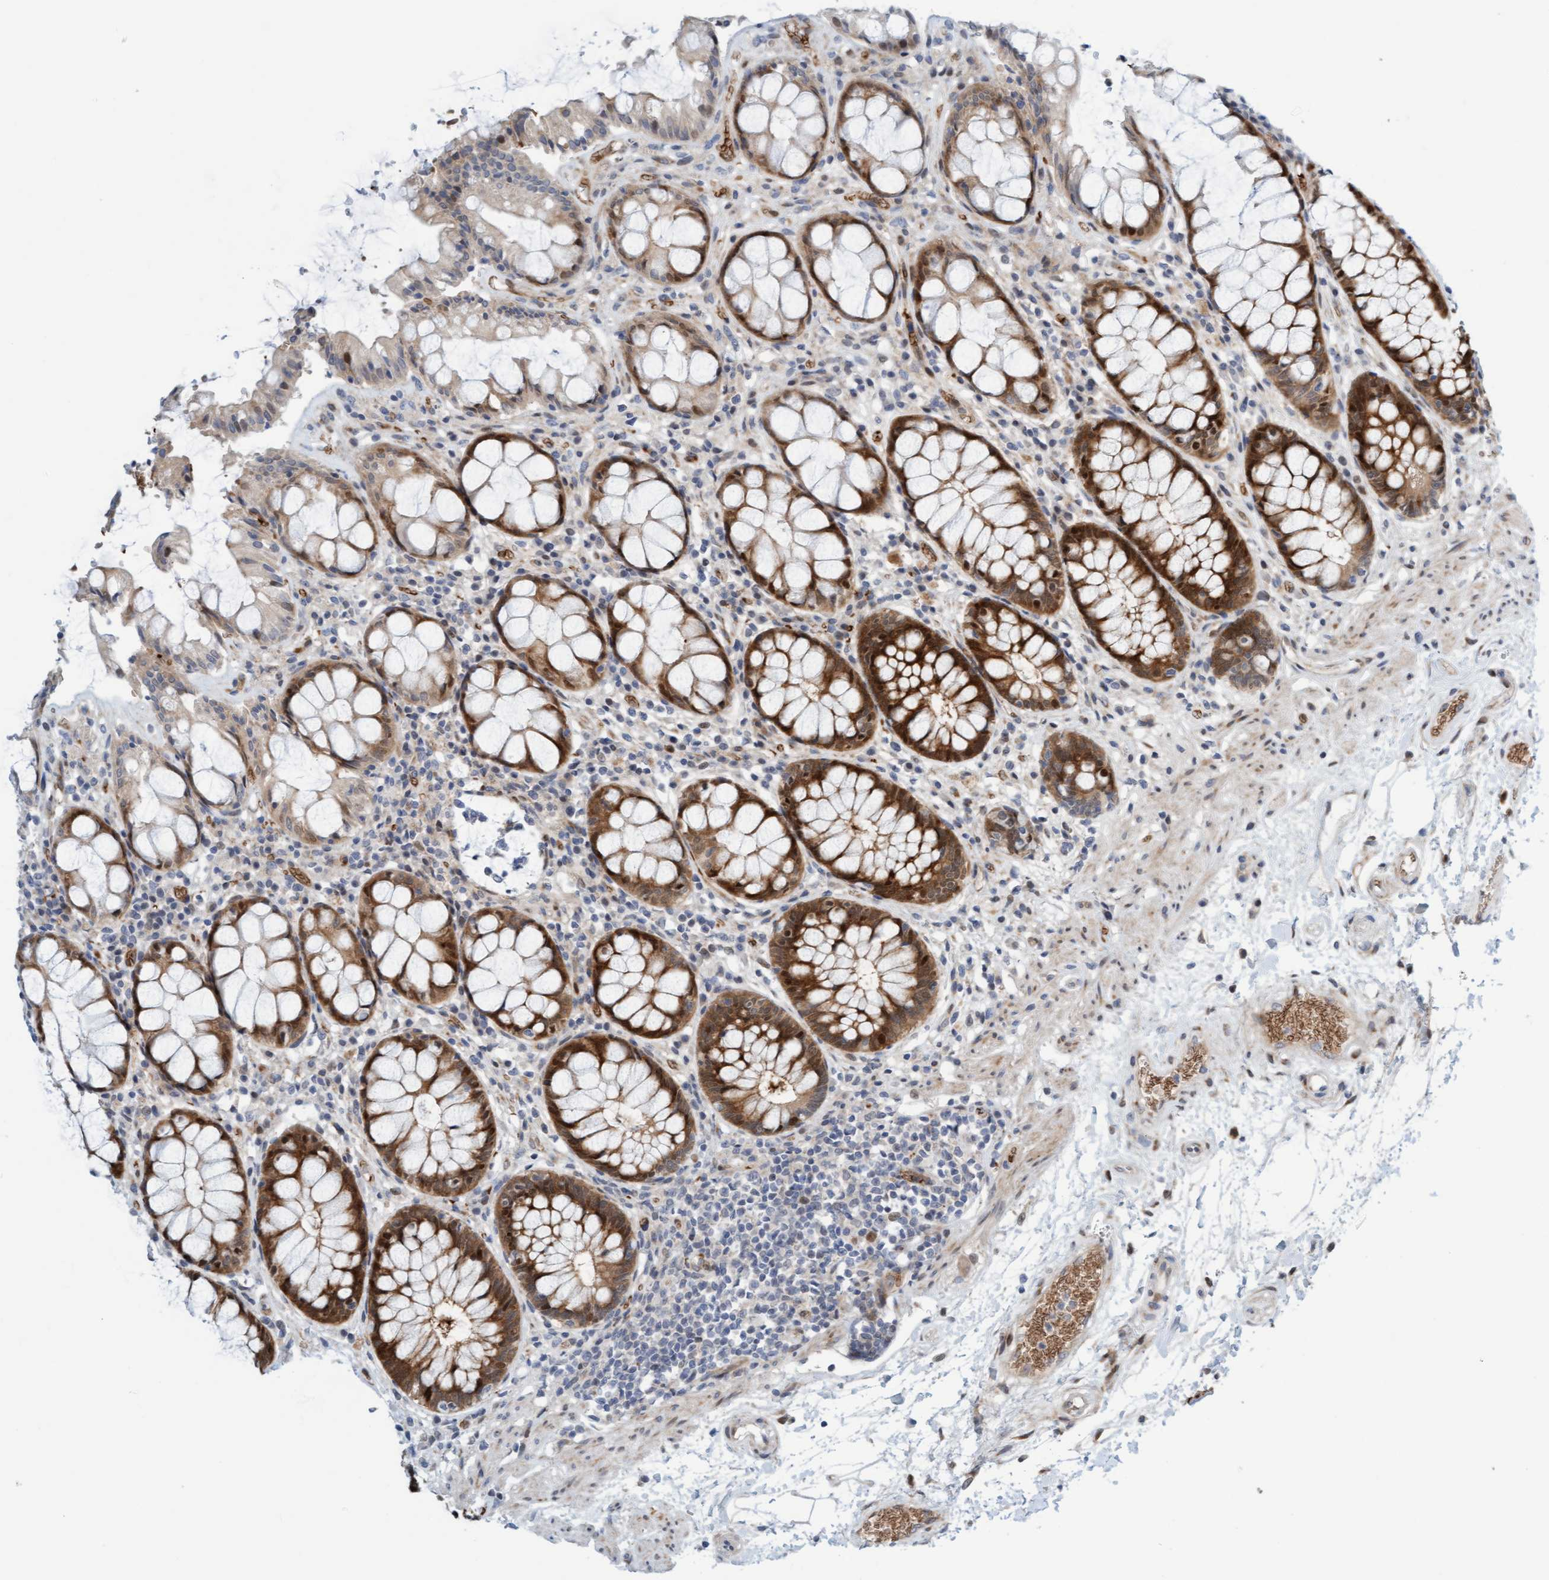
{"staining": {"intensity": "strong", "quantity": ">75%", "location": "cytoplasmic/membranous,nuclear"}, "tissue": "rectum", "cell_type": "Glandular cells", "image_type": "normal", "snomed": [{"axis": "morphology", "description": "Normal tissue, NOS"}, {"axis": "topography", "description": "Rectum"}], "caption": "Rectum stained for a protein demonstrates strong cytoplasmic/membranous,nuclear positivity in glandular cells. Using DAB (3,3'-diaminobenzidine) (brown) and hematoxylin (blue) stains, captured at high magnification using brightfield microscopy.", "gene": "EIF4EBP1", "patient": {"sex": "male", "age": 64}}